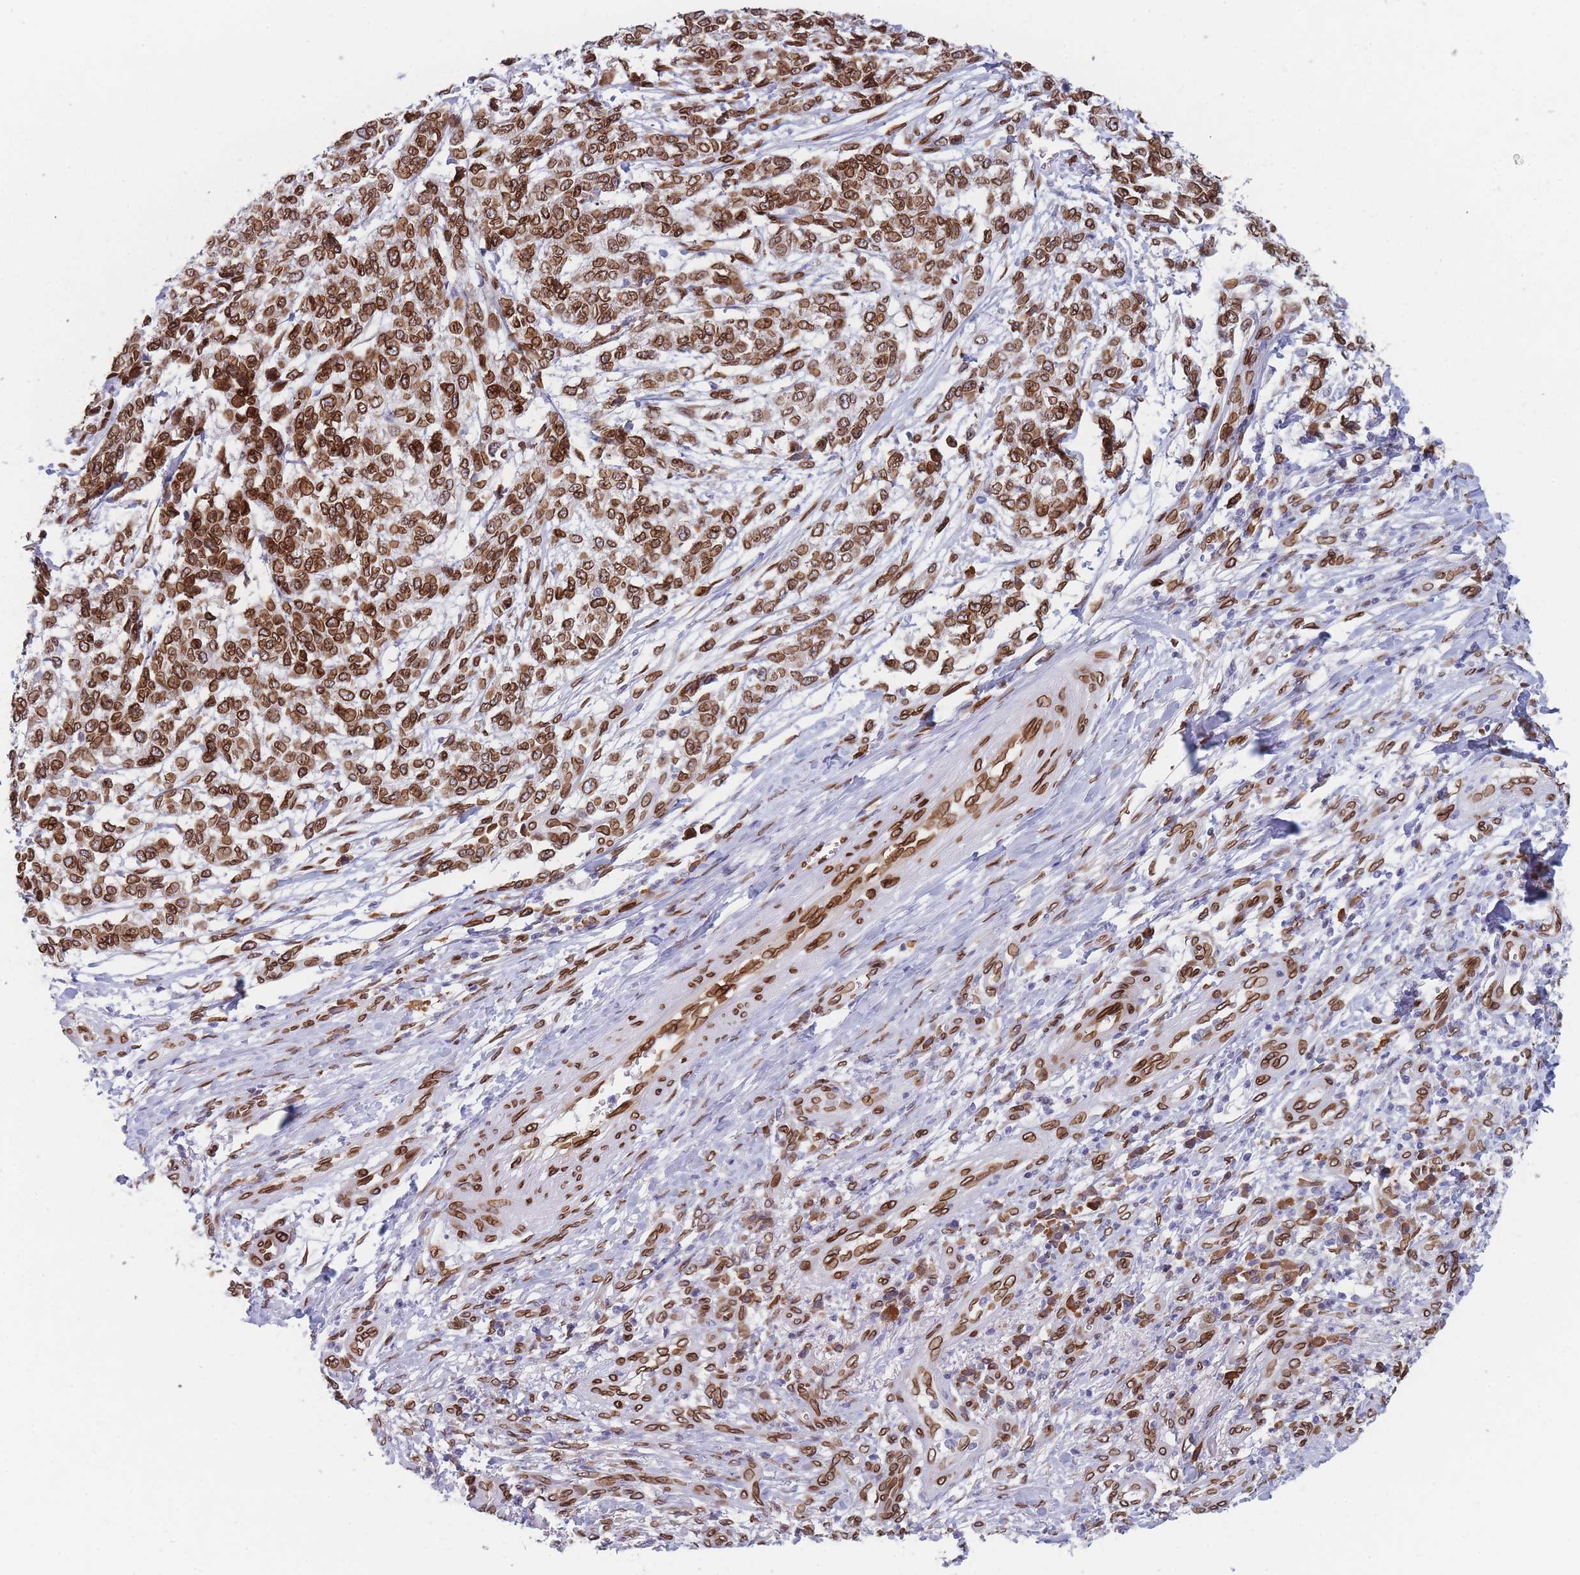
{"staining": {"intensity": "strong", "quantity": ">75%", "location": "cytoplasmic/membranous,nuclear"}, "tissue": "melanoma", "cell_type": "Tumor cells", "image_type": "cancer", "snomed": [{"axis": "morphology", "description": "Malignant melanoma, NOS"}, {"axis": "topography", "description": "Skin"}], "caption": "About >75% of tumor cells in human malignant melanoma reveal strong cytoplasmic/membranous and nuclear protein positivity as visualized by brown immunohistochemical staining.", "gene": "ZBTB1", "patient": {"sex": "male", "age": 49}}